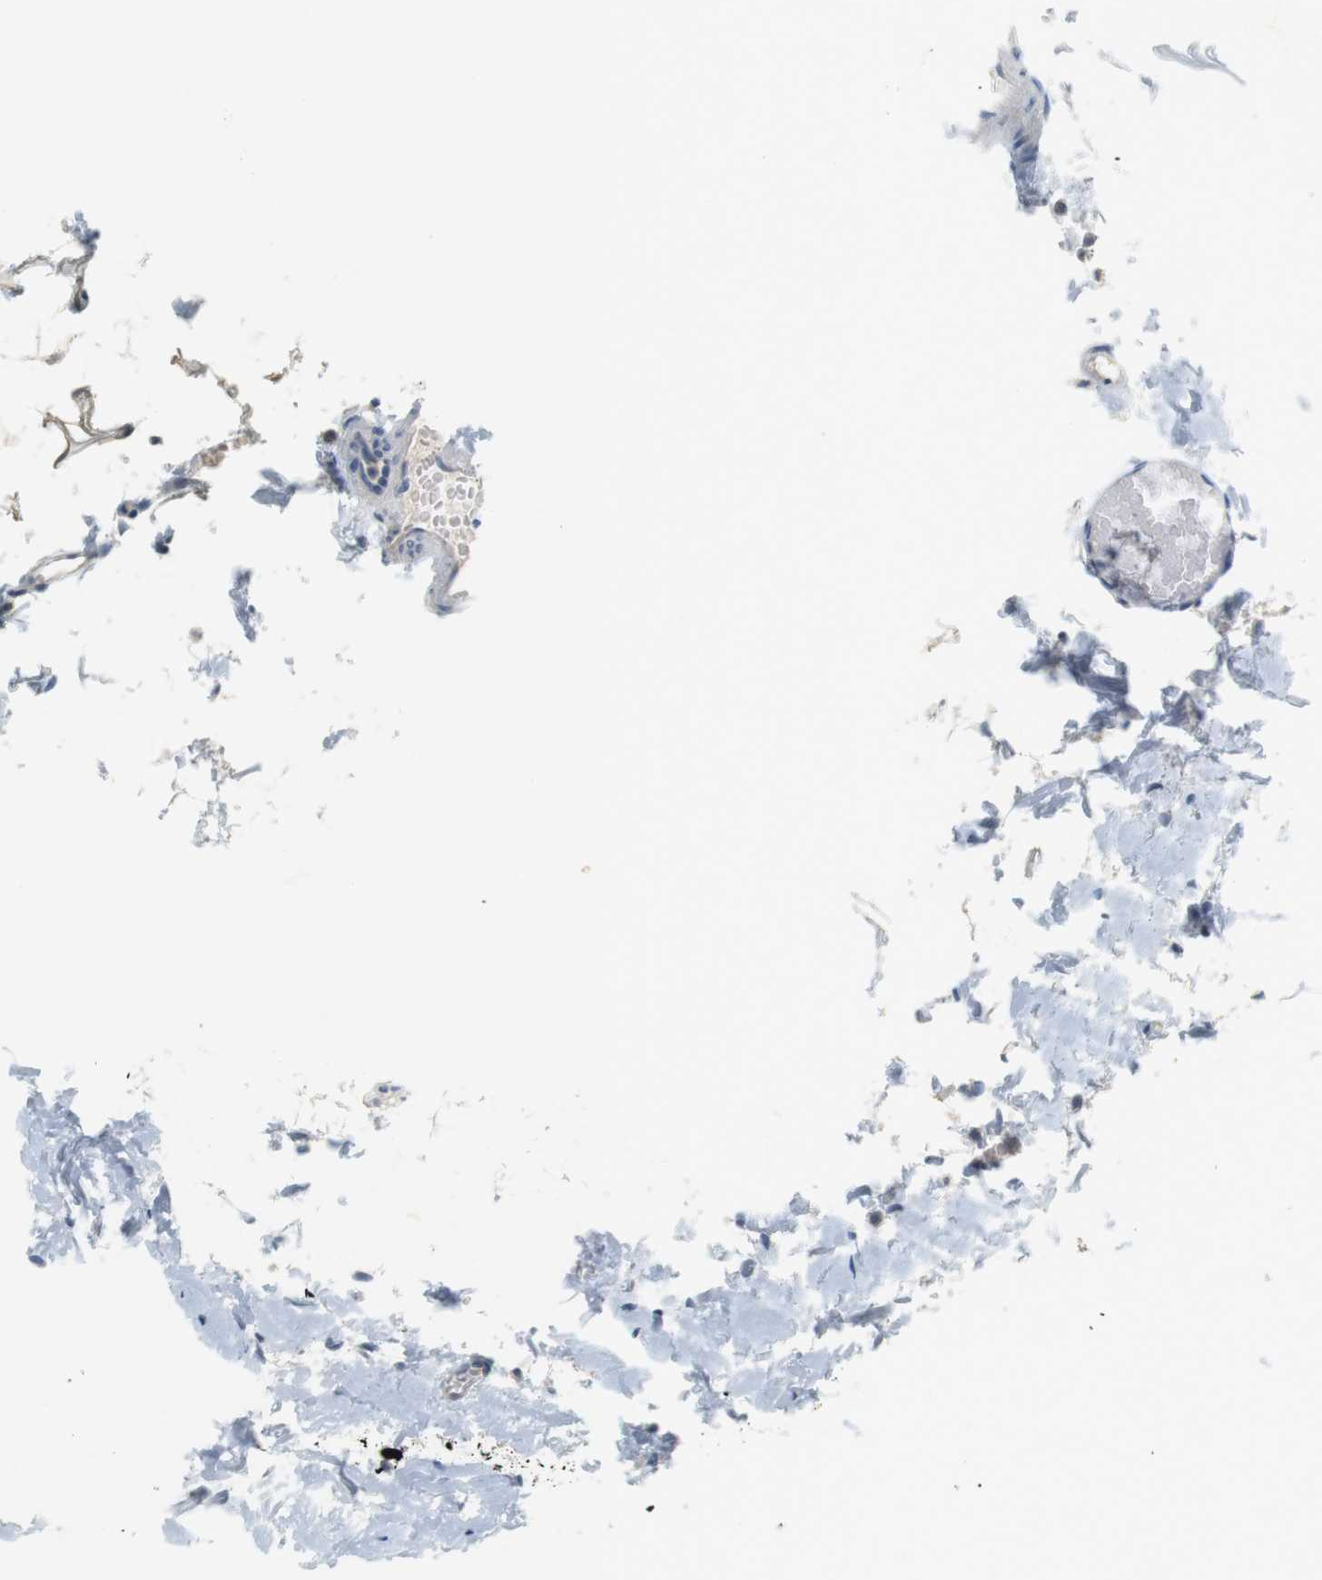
{"staining": {"intensity": "negative", "quantity": "none", "location": "none"}, "tissue": "small intestine", "cell_type": "Glandular cells", "image_type": "normal", "snomed": [{"axis": "morphology", "description": "Normal tissue, NOS"}, {"axis": "topography", "description": "Small intestine"}], "caption": "Immunohistochemistry (IHC) photomicrograph of normal small intestine: human small intestine stained with DAB (3,3'-diaminobenzidine) demonstrates no significant protein expression in glandular cells.", "gene": "CREB3L2", "patient": {"sex": "male", "age": 41}}